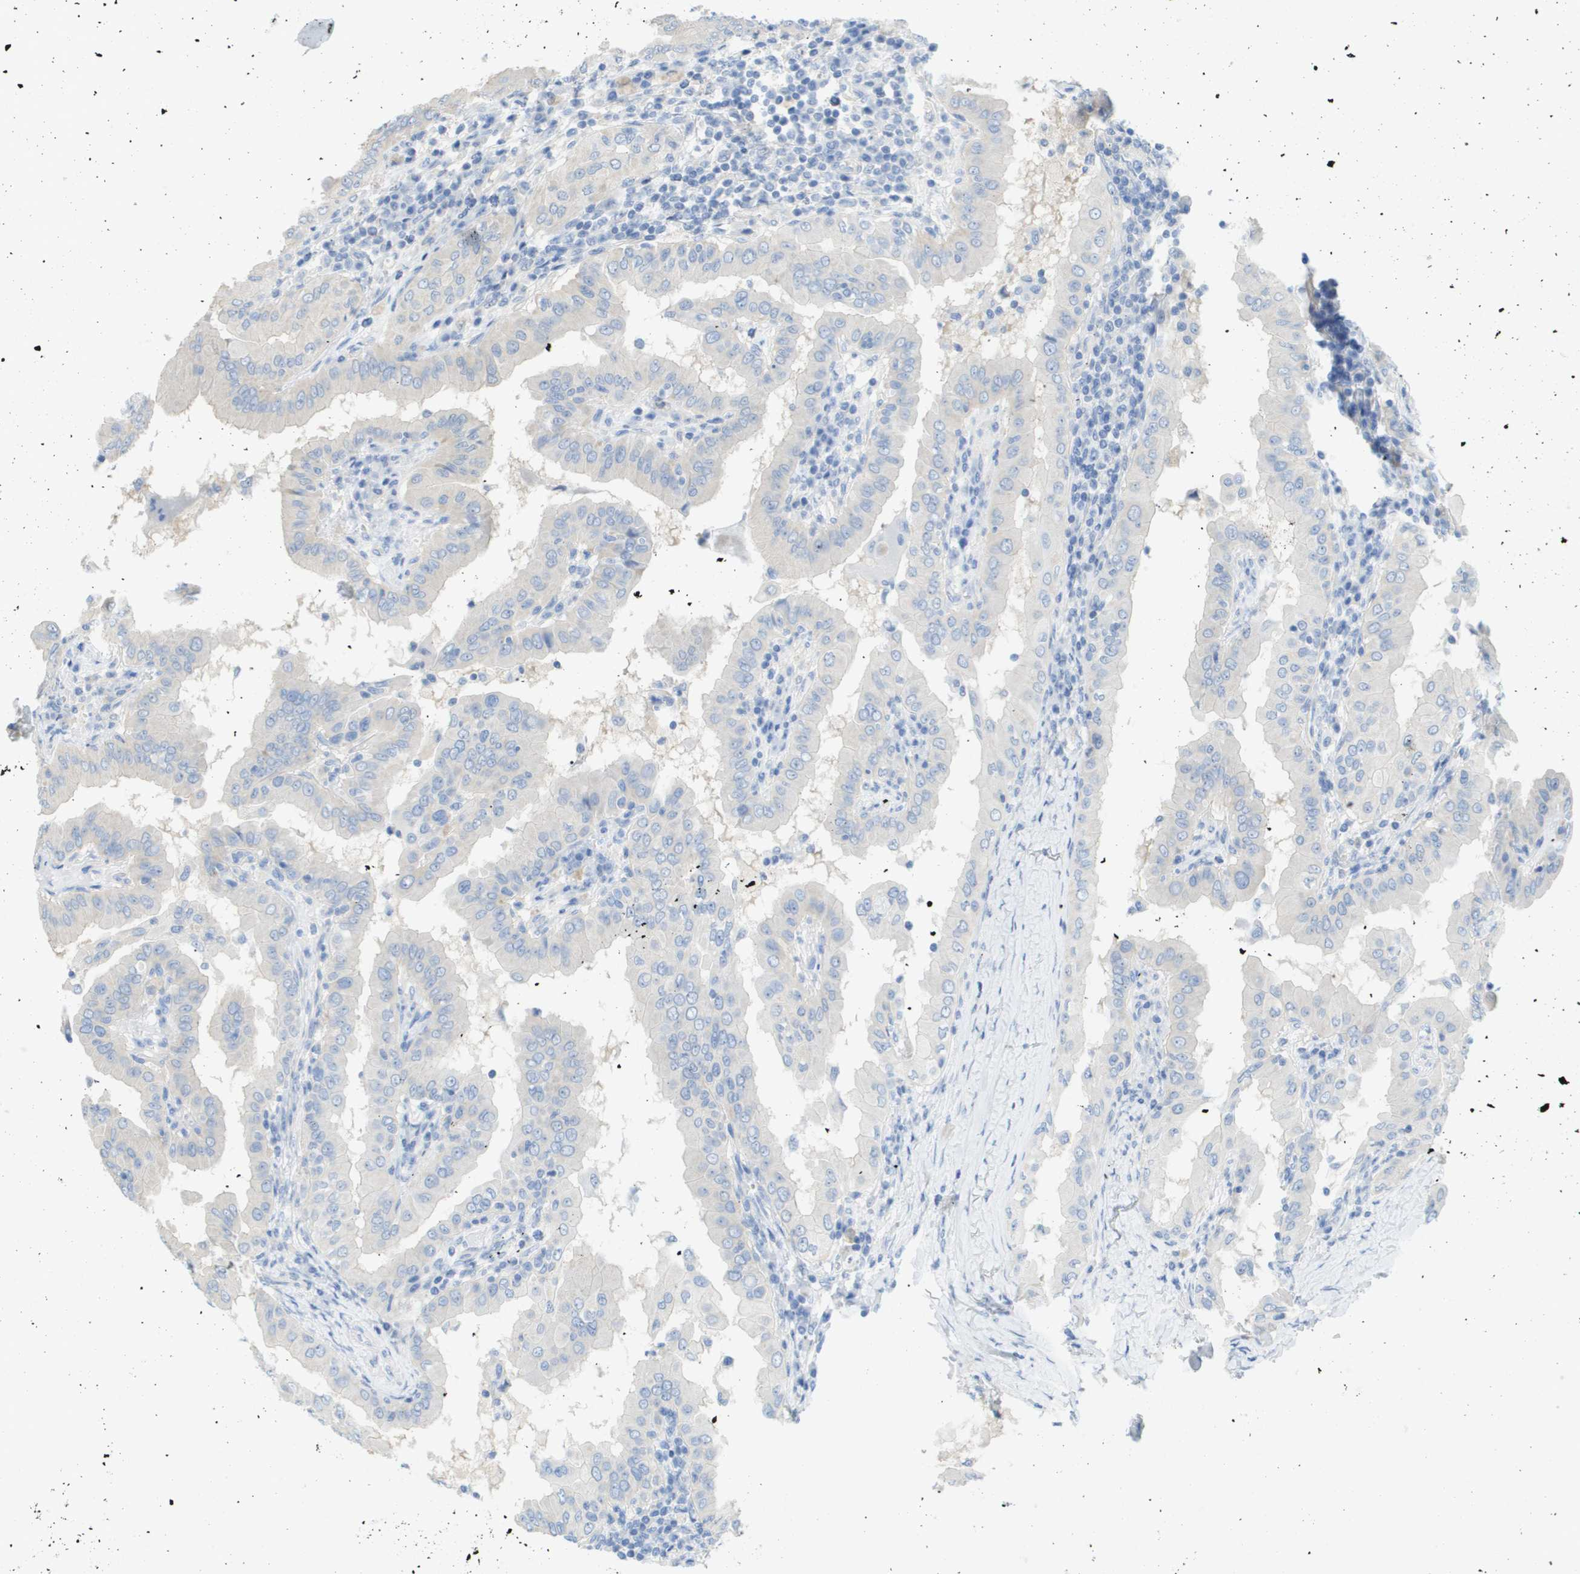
{"staining": {"intensity": "negative", "quantity": "none", "location": "none"}, "tissue": "thyroid cancer", "cell_type": "Tumor cells", "image_type": "cancer", "snomed": [{"axis": "morphology", "description": "Papillary adenocarcinoma, NOS"}, {"axis": "topography", "description": "Thyroid gland"}], "caption": "DAB (3,3'-diaminobenzidine) immunohistochemical staining of thyroid cancer (papillary adenocarcinoma) reveals no significant expression in tumor cells. (Stains: DAB (3,3'-diaminobenzidine) IHC with hematoxylin counter stain, Microscopy: brightfield microscopy at high magnification).", "gene": "MYL3", "patient": {"sex": "male", "age": 33}}